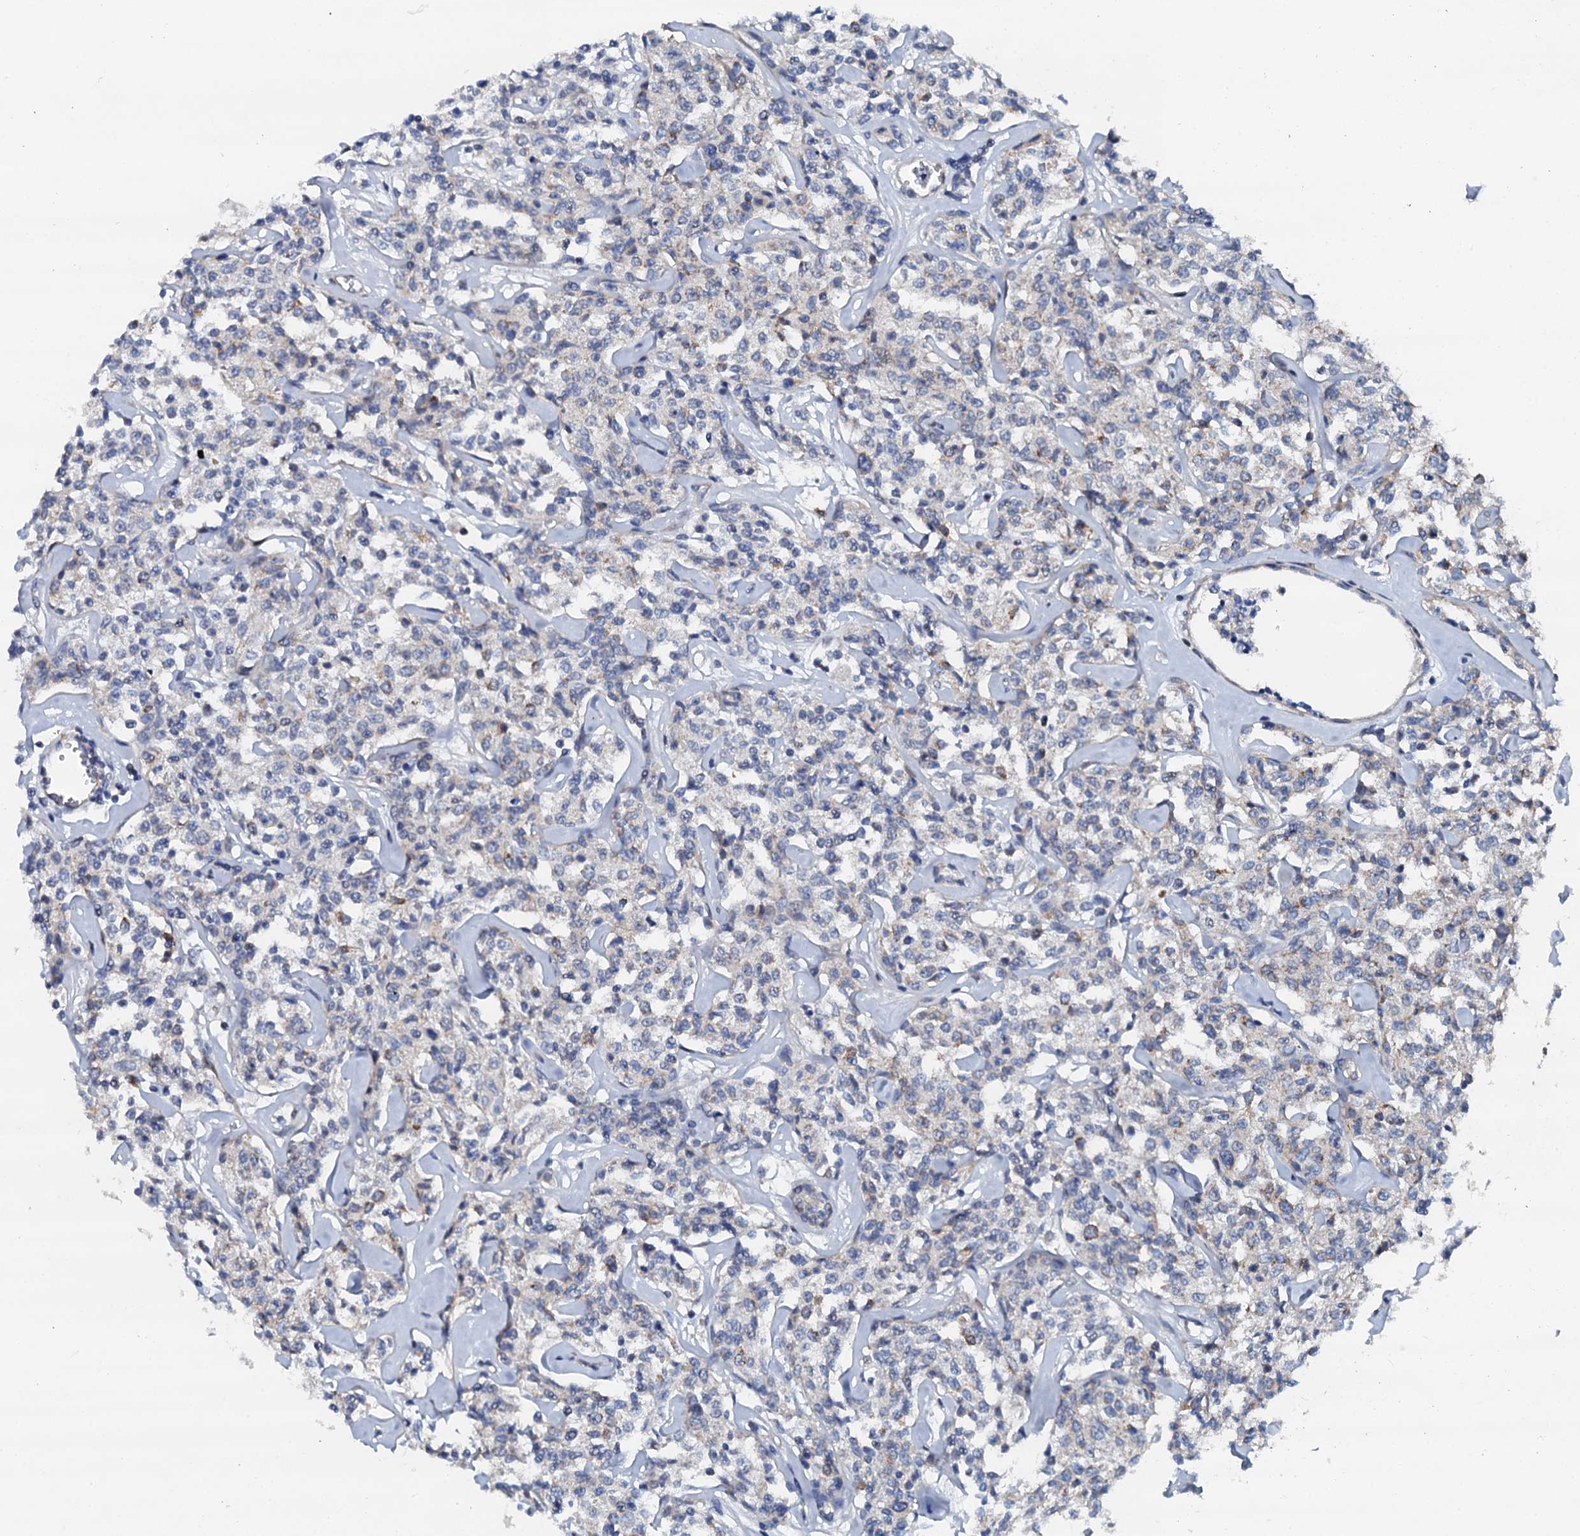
{"staining": {"intensity": "negative", "quantity": "none", "location": "none"}, "tissue": "lymphoma", "cell_type": "Tumor cells", "image_type": "cancer", "snomed": [{"axis": "morphology", "description": "Malignant lymphoma, non-Hodgkin's type, Low grade"}, {"axis": "topography", "description": "Small intestine"}], "caption": "High power microscopy photomicrograph of an immunohistochemistry (IHC) photomicrograph of lymphoma, revealing no significant staining in tumor cells.", "gene": "GFOD2", "patient": {"sex": "female", "age": 59}}